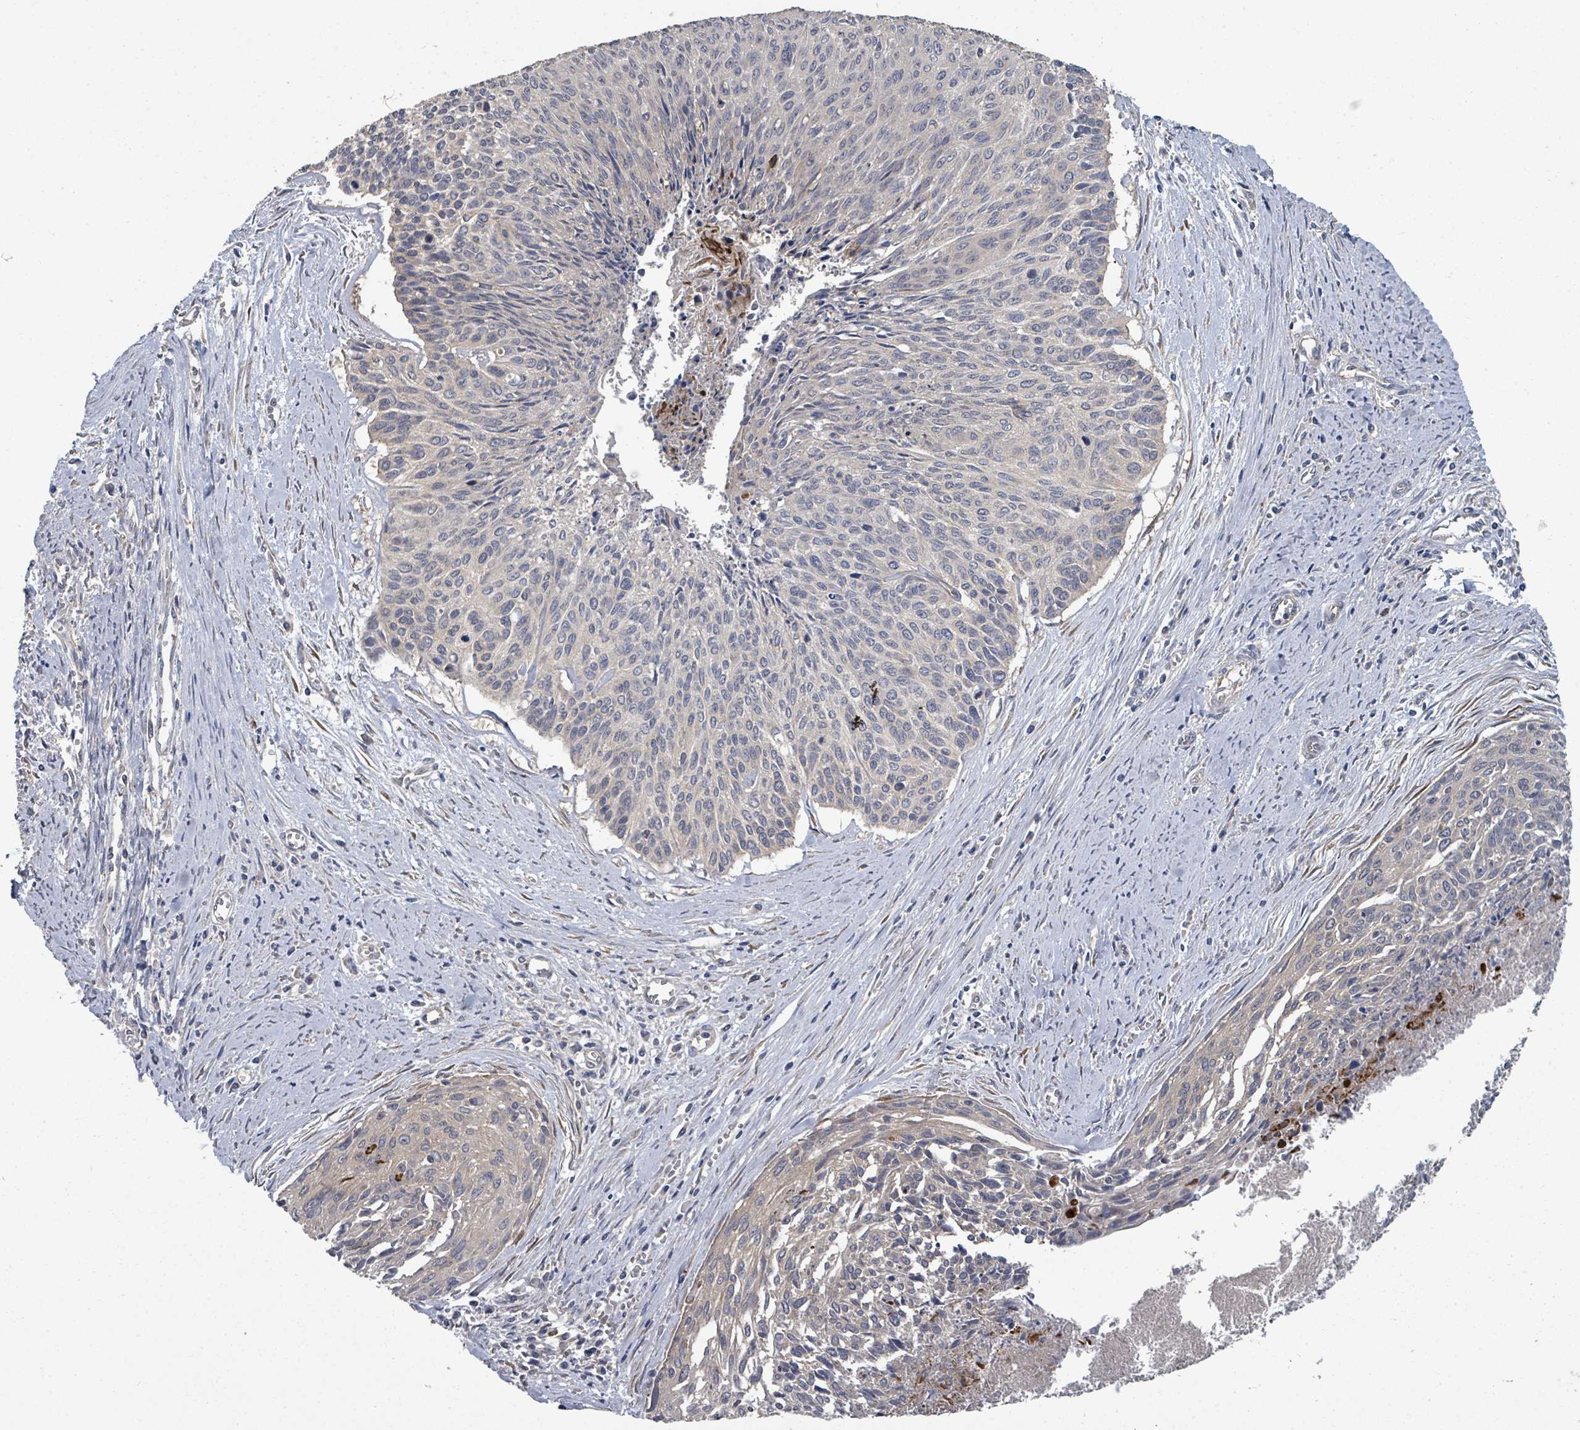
{"staining": {"intensity": "negative", "quantity": "none", "location": "none"}, "tissue": "cervical cancer", "cell_type": "Tumor cells", "image_type": "cancer", "snomed": [{"axis": "morphology", "description": "Squamous cell carcinoma, NOS"}, {"axis": "topography", "description": "Cervix"}], "caption": "This is an immunohistochemistry (IHC) histopathology image of human cervical cancer. There is no staining in tumor cells.", "gene": "SLC9A7", "patient": {"sex": "female", "age": 55}}